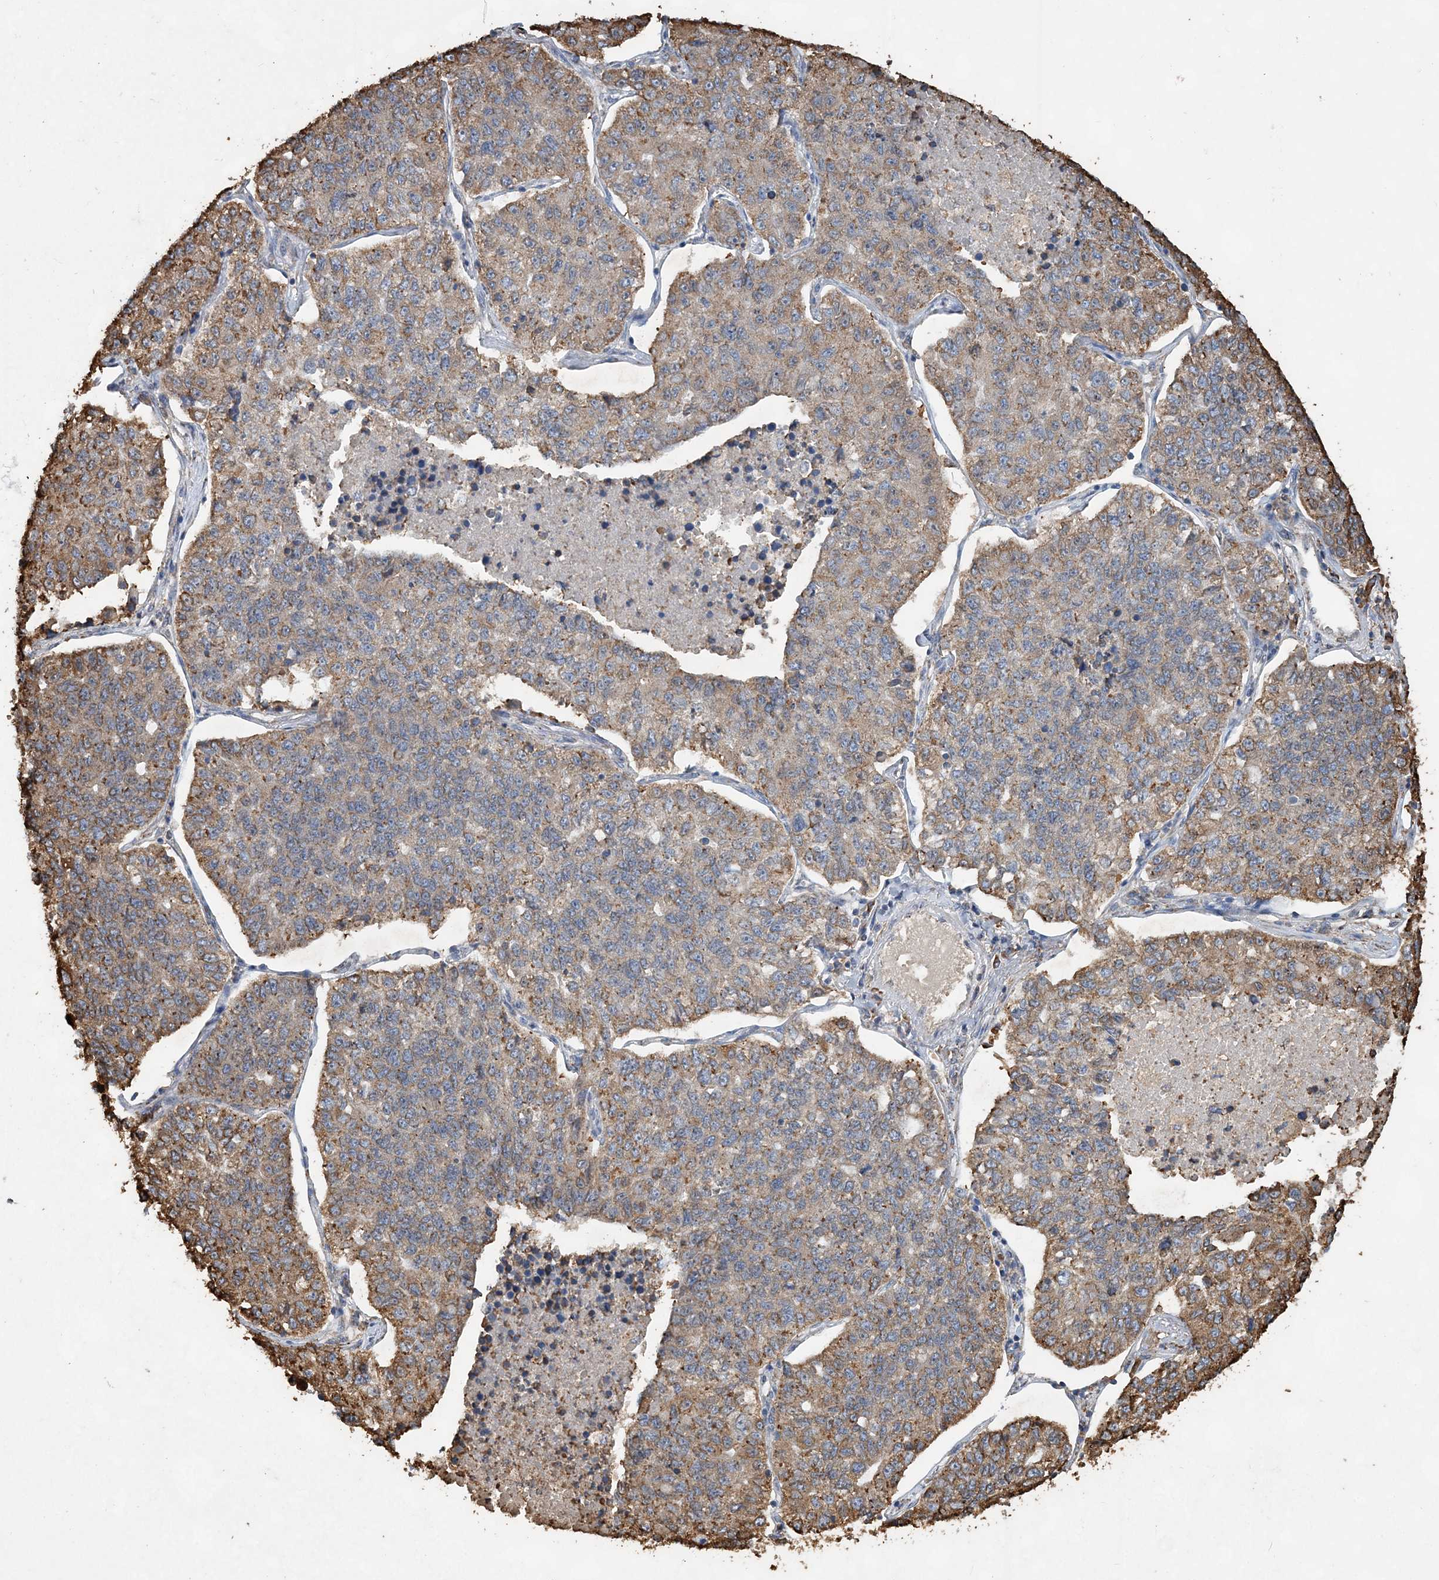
{"staining": {"intensity": "moderate", "quantity": ">75%", "location": "cytoplasmic/membranous"}, "tissue": "lung cancer", "cell_type": "Tumor cells", "image_type": "cancer", "snomed": [{"axis": "morphology", "description": "Adenocarcinoma, NOS"}, {"axis": "topography", "description": "Lung"}], "caption": "Immunohistochemical staining of human adenocarcinoma (lung) demonstrates medium levels of moderate cytoplasmic/membranous positivity in about >75% of tumor cells. (Stains: DAB in brown, nuclei in blue, Microscopy: brightfield microscopy at high magnification).", "gene": "WDR12", "patient": {"sex": "male", "age": 49}}